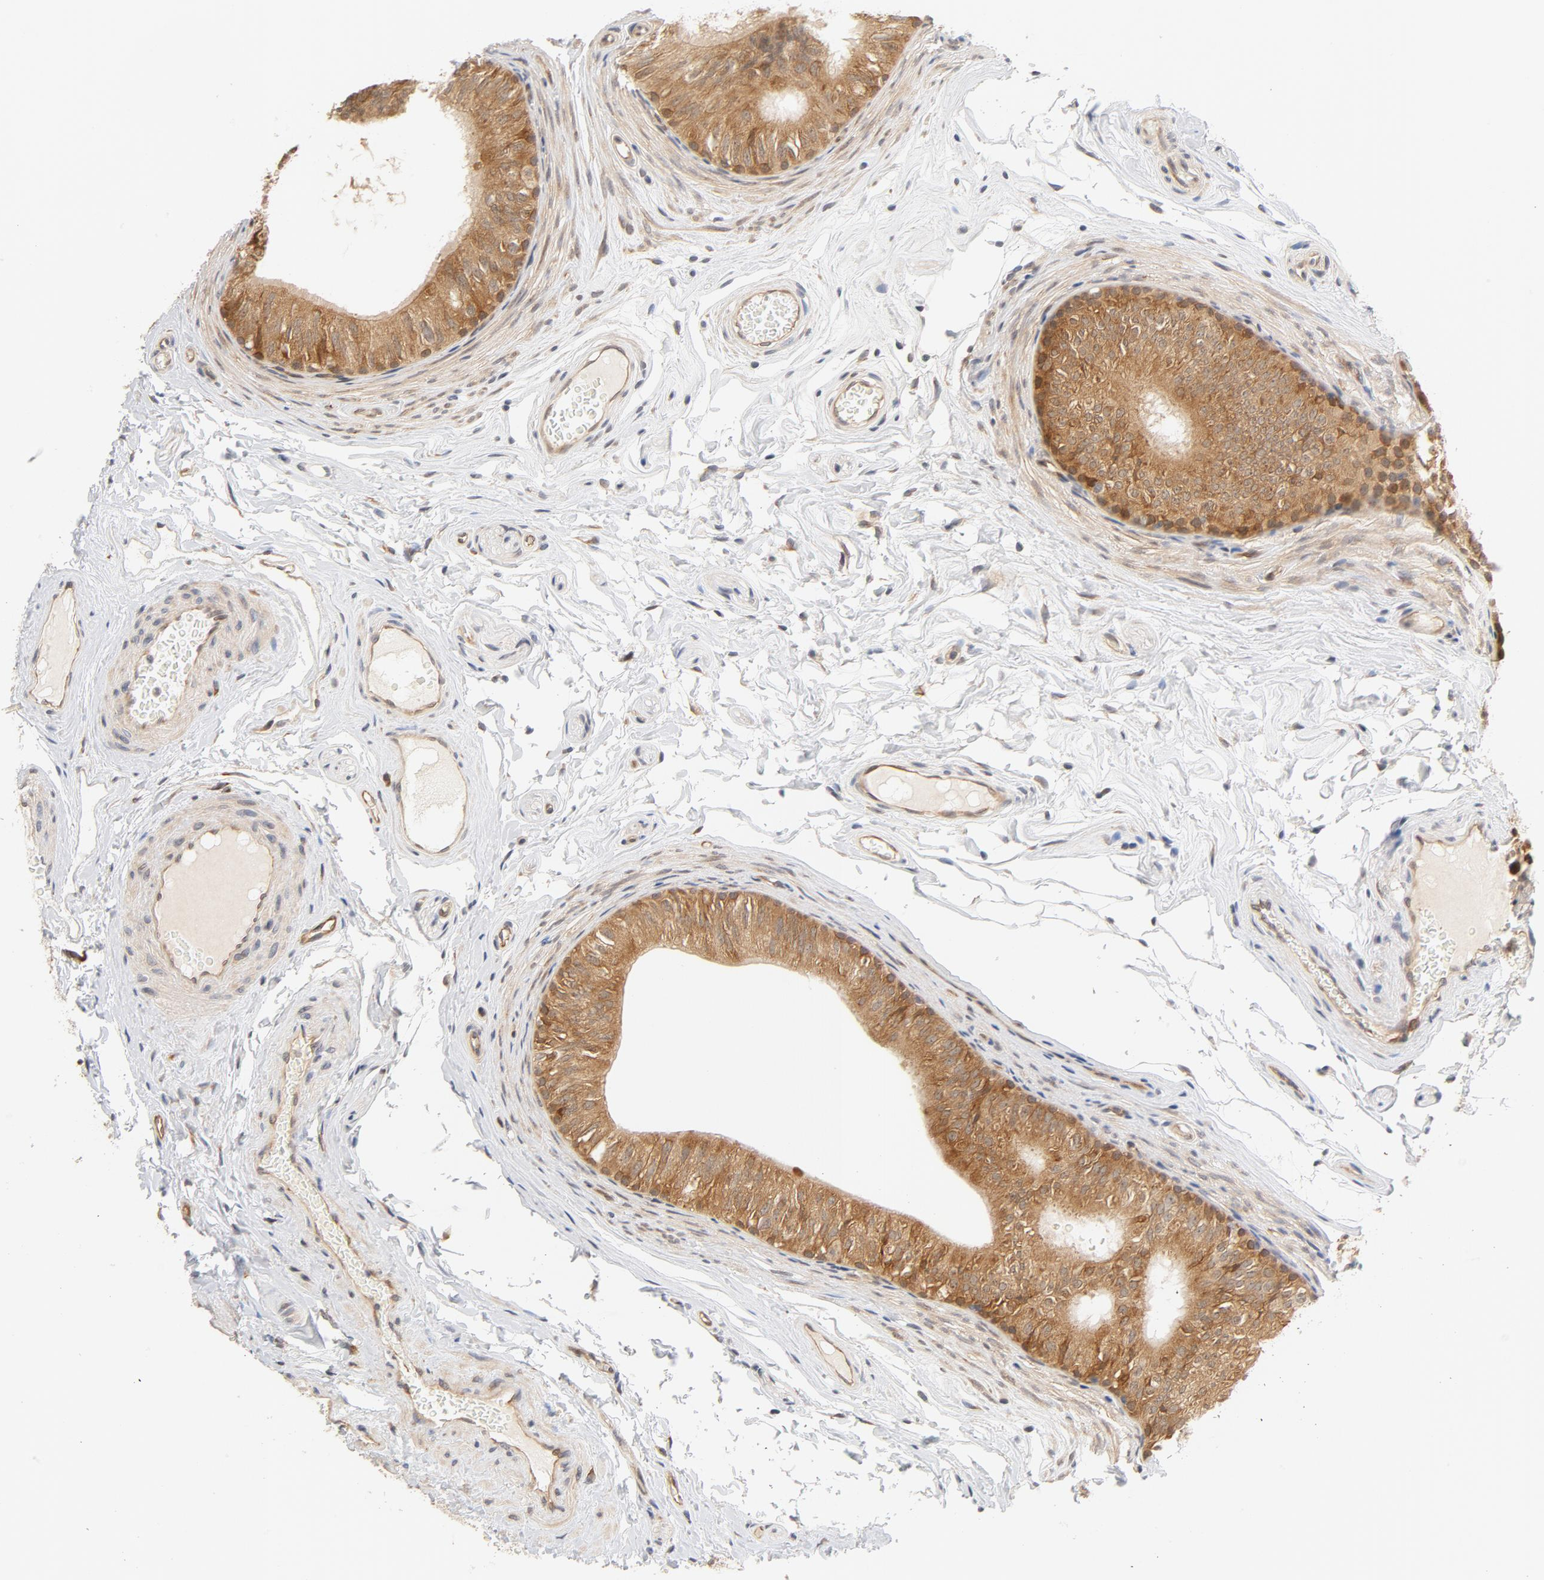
{"staining": {"intensity": "moderate", "quantity": ">75%", "location": "cytoplasmic/membranous"}, "tissue": "epididymis", "cell_type": "Glandular cells", "image_type": "normal", "snomed": [{"axis": "morphology", "description": "Normal tissue, NOS"}, {"axis": "topography", "description": "Testis"}, {"axis": "topography", "description": "Epididymis"}], "caption": "This image shows IHC staining of unremarkable epididymis, with medium moderate cytoplasmic/membranous expression in approximately >75% of glandular cells.", "gene": "EIF4E", "patient": {"sex": "male", "age": 36}}